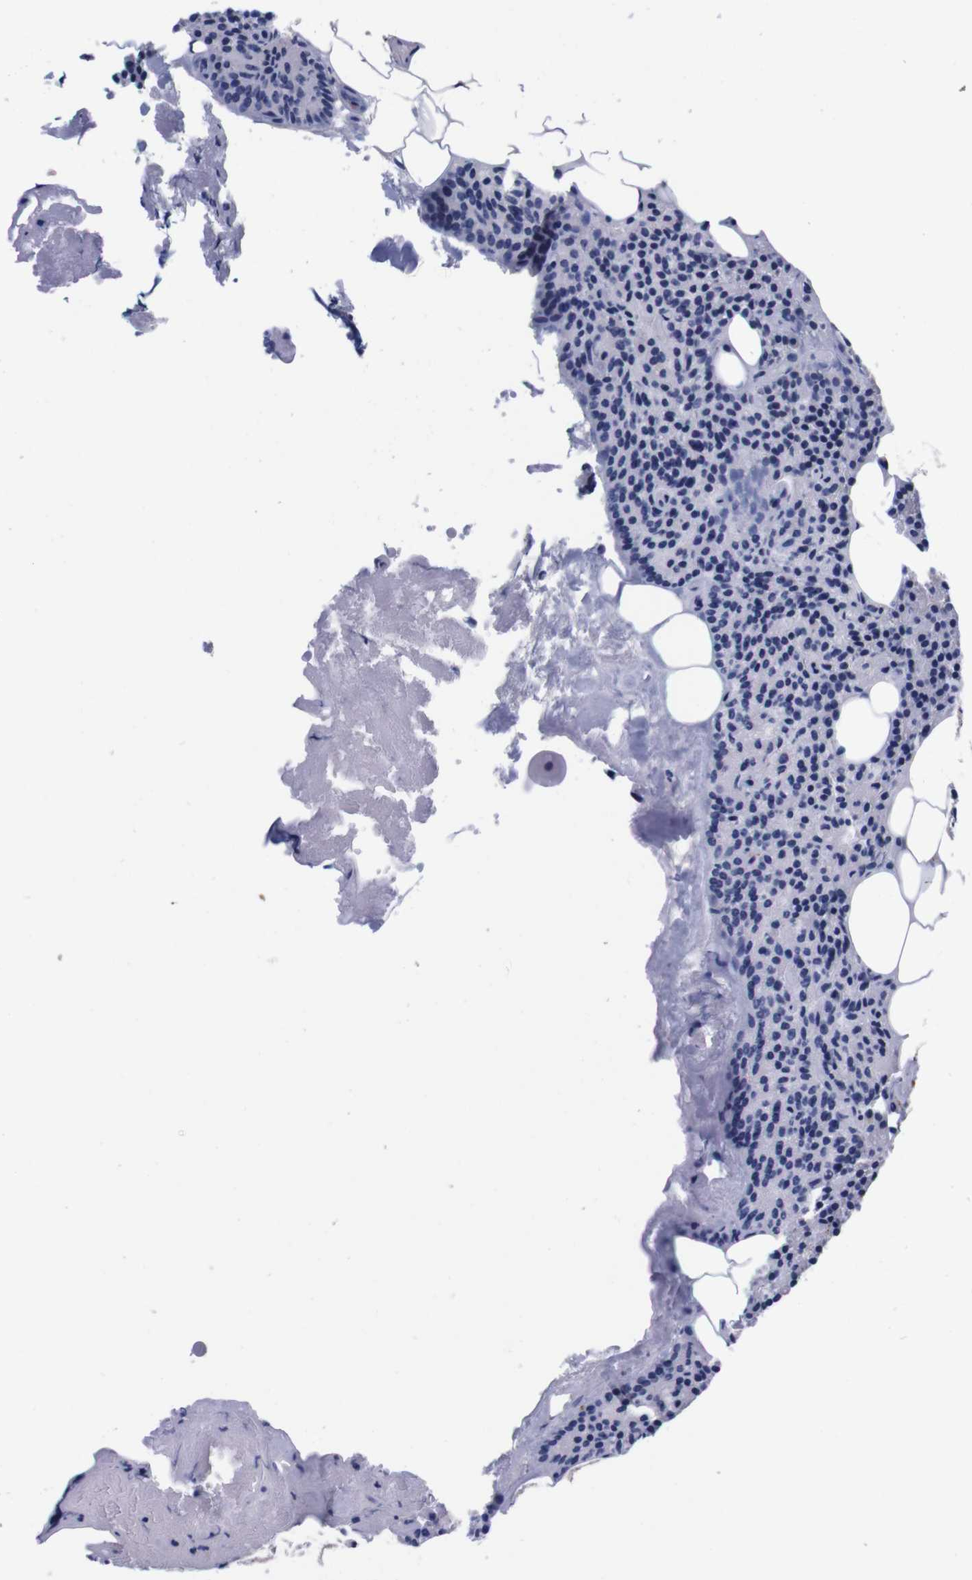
{"staining": {"intensity": "negative", "quantity": "none", "location": "none"}, "tissue": "parathyroid gland", "cell_type": "Glandular cells", "image_type": "normal", "snomed": [{"axis": "morphology", "description": "Normal tissue, NOS"}, {"axis": "morphology", "description": "Adenoma, NOS"}, {"axis": "topography", "description": "Parathyroid gland"}], "caption": "Photomicrograph shows no significant protein expression in glandular cells of unremarkable parathyroid gland. (DAB immunohistochemistry (IHC) visualized using brightfield microscopy, high magnification).", "gene": "TNFRSF21", "patient": {"sex": "female", "age": 51}}